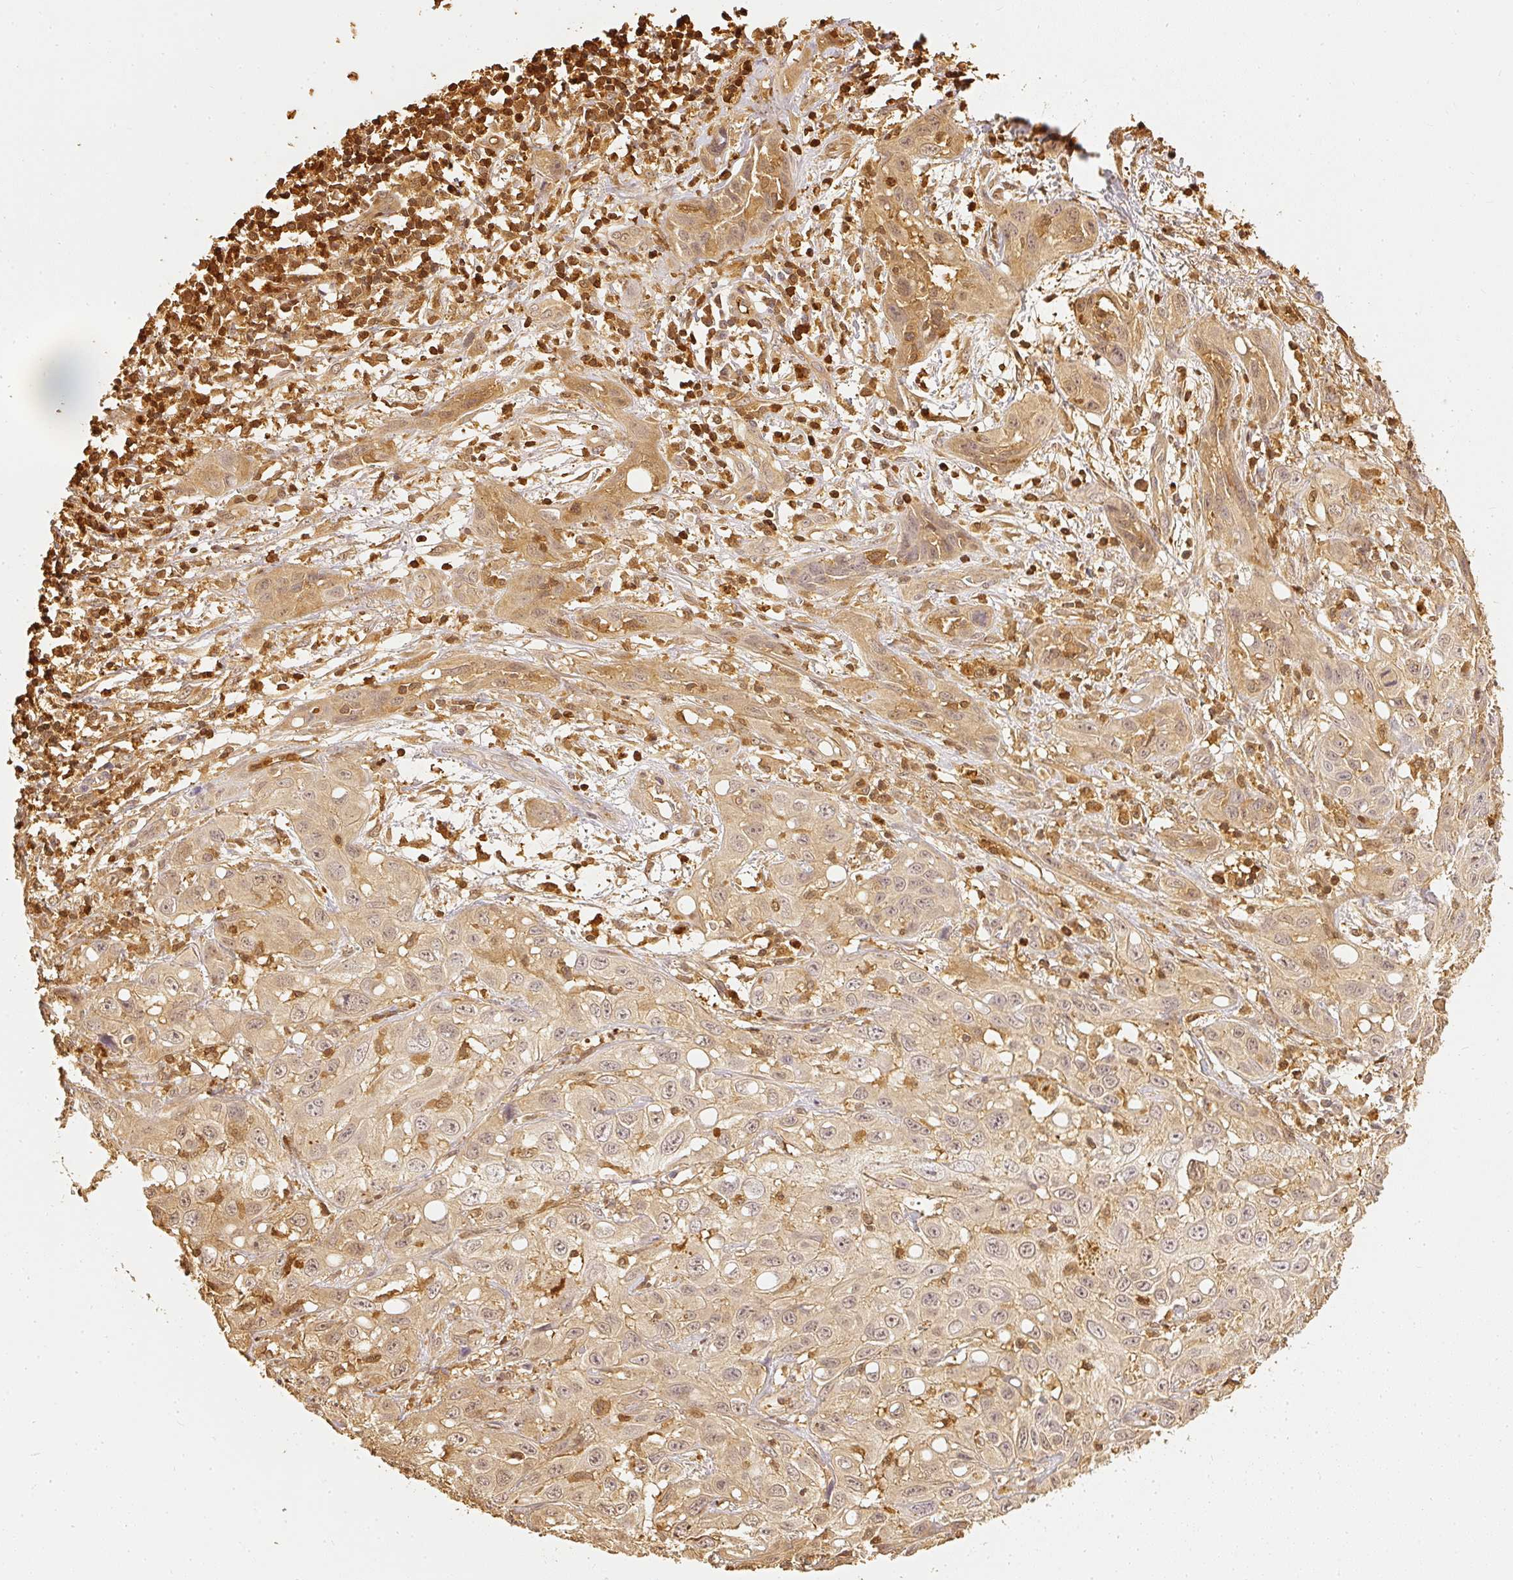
{"staining": {"intensity": "moderate", "quantity": "25%-75%", "location": "cytoplasmic/membranous"}, "tissue": "skin cancer", "cell_type": "Tumor cells", "image_type": "cancer", "snomed": [{"axis": "morphology", "description": "Squamous cell carcinoma, NOS"}, {"axis": "topography", "description": "Skin"}, {"axis": "topography", "description": "Vulva"}], "caption": "DAB immunohistochemical staining of human skin cancer reveals moderate cytoplasmic/membranous protein expression in approximately 25%-75% of tumor cells. The staining was performed using DAB to visualize the protein expression in brown, while the nuclei were stained in blue with hematoxylin (Magnification: 20x).", "gene": "PFN1", "patient": {"sex": "female", "age": 71}}